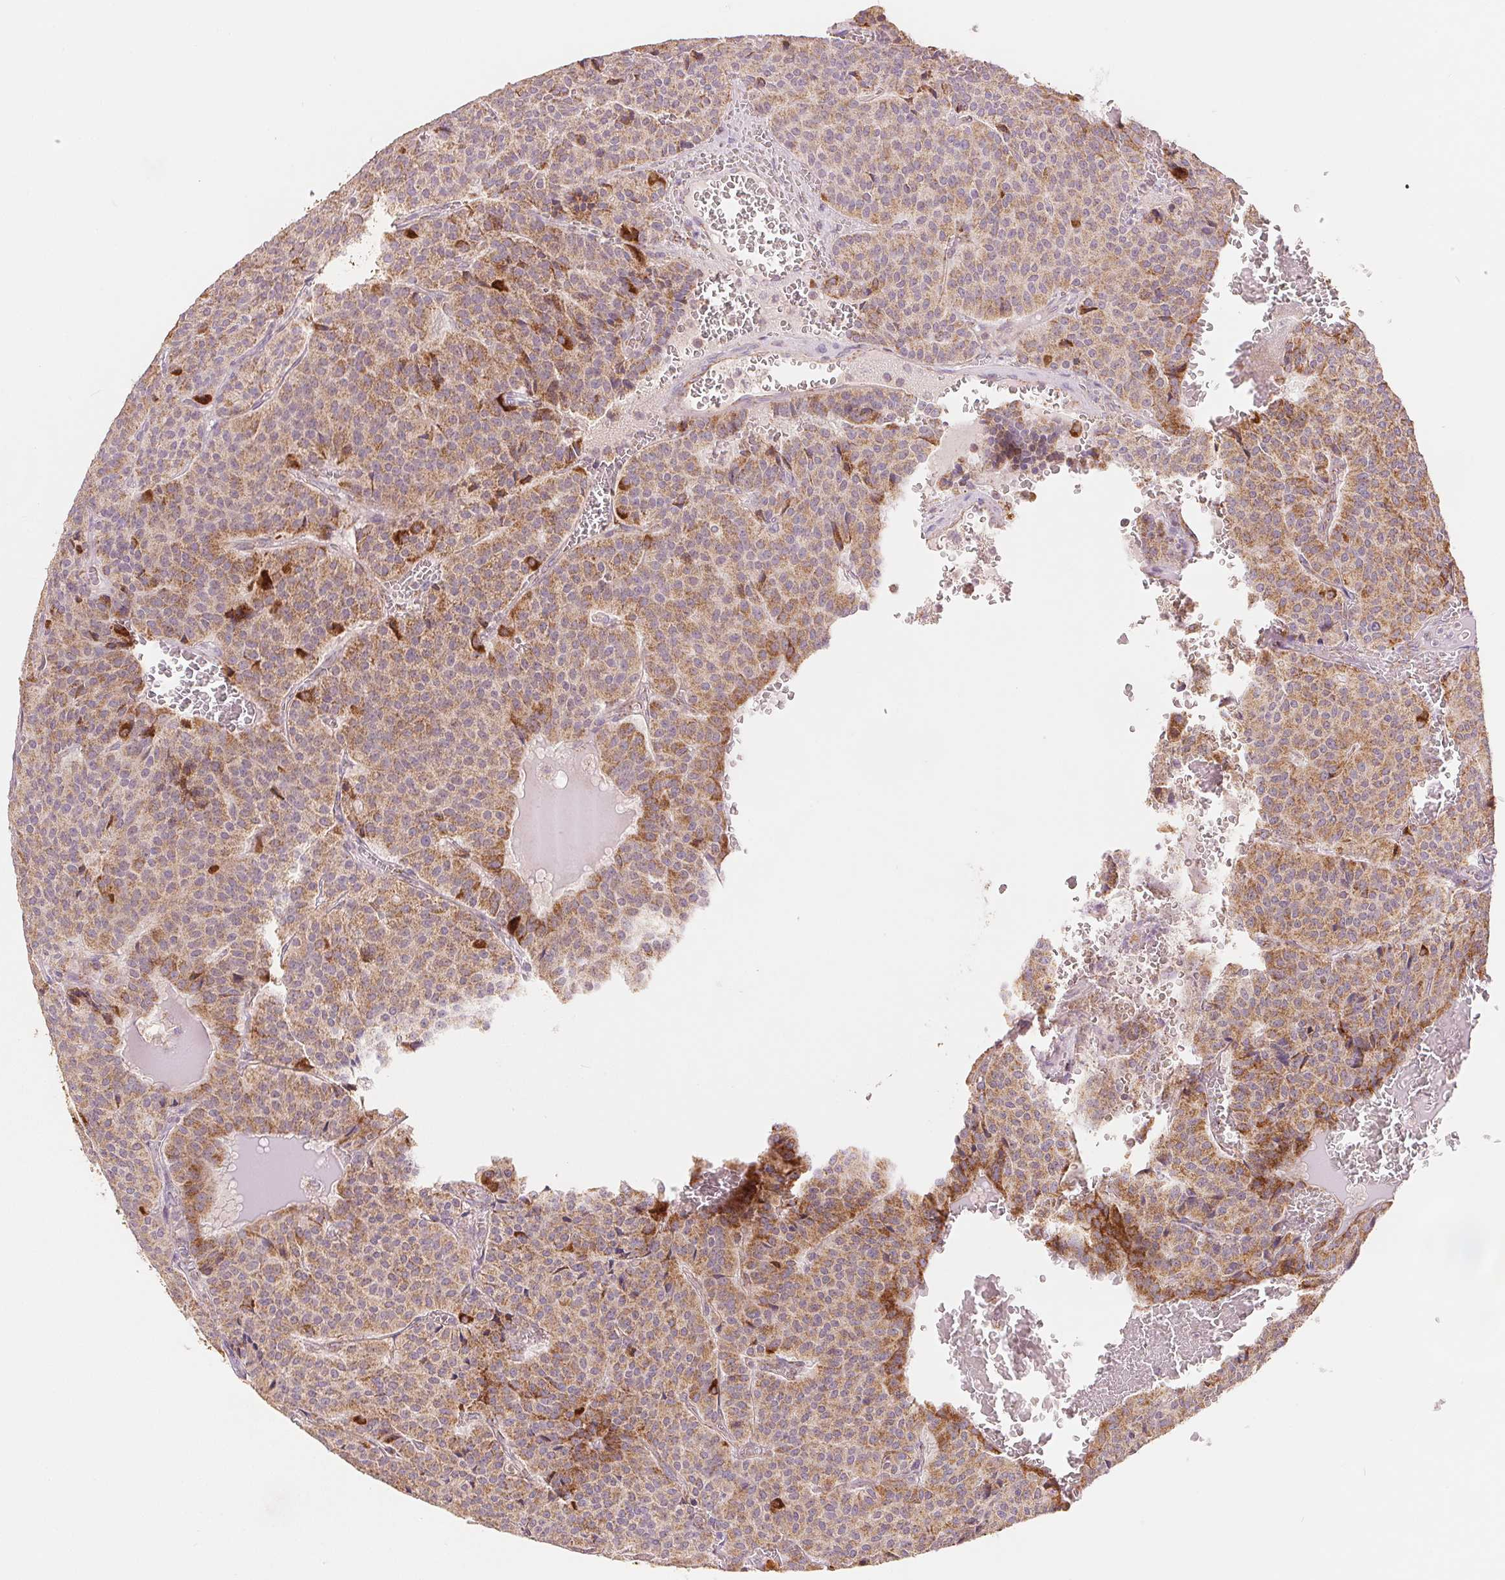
{"staining": {"intensity": "moderate", "quantity": ">75%", "location": "cytoplasmic/membranous"}, "tissue": "carcinoid", "cell_type": "Tumor cells", "image_type": "cancer", "snomed": [{"axis": "morphology", "description": "Carcinoid, malignant, NOS"}, {"axis": "topography", "description": "Lung"}], "caption": "Protein staining of malignant carcinoid tissue demonstrates moderate cytoplasmic/membranous positivity in approximately >75% of tumor cells. (DAB (3,3'-diaminobenzidine) IHC with brightfield microscopy, high magnification).", "gene": "SDHB", "patient": {"sex": "male", "age": 70}}